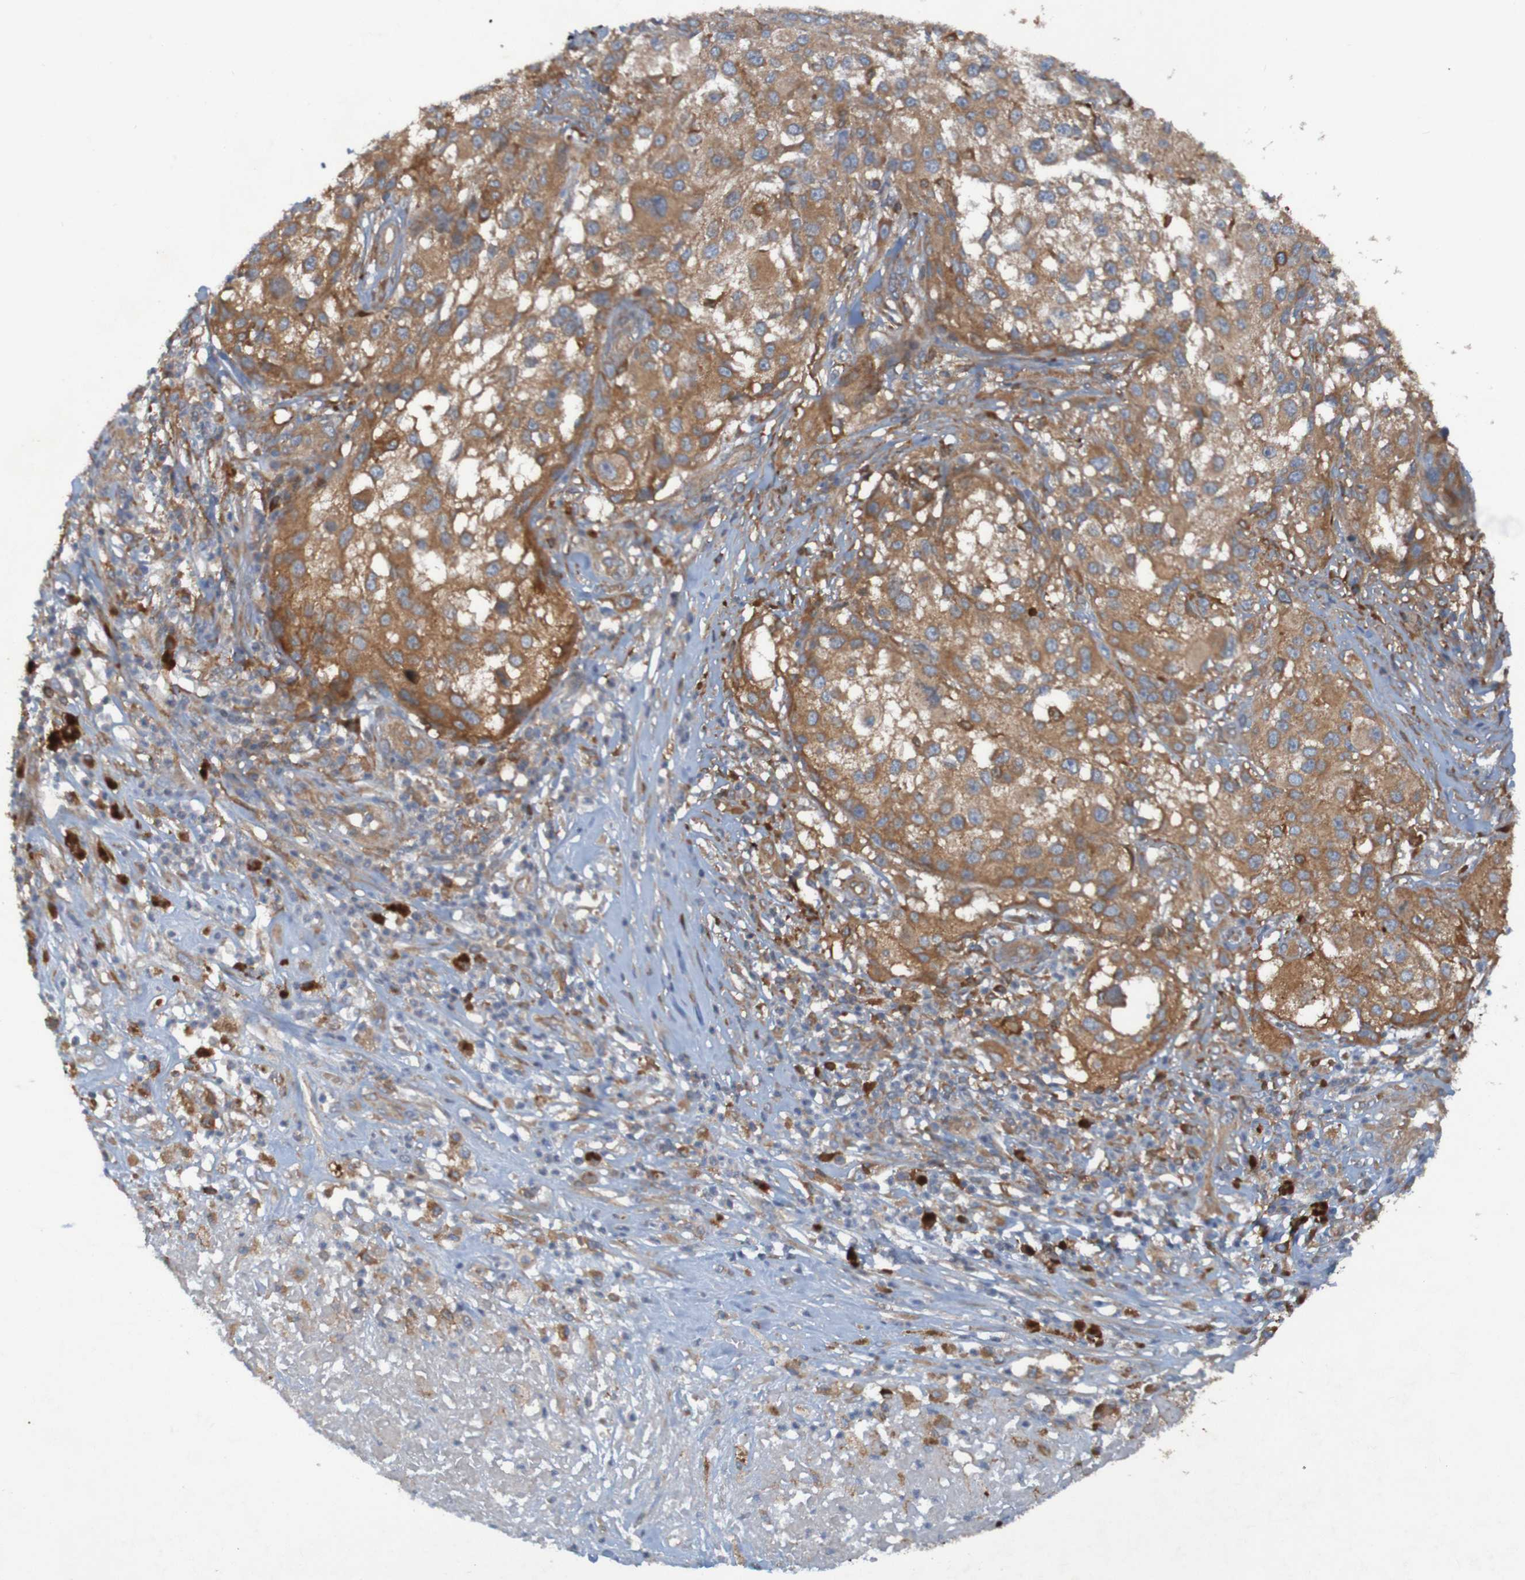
{"staining": {"intensity": "moderate", "quantity": ">75%", "location": "cytoplasmic/membranous"}, "tissue": "melanoma", "cell_type": "Tumor cells", "image_type": "cancer", "snomed": [{"axis": "morphology", "description": "Necrosis, NOS"}, {"axis": "morphology", "description": "Malignant melanoma, NOS"}, {"axis": "topography", "description": "Skin"}], "caption": "Immunohistochemistry (IHC) image of neoplastic tissue: human malignant melanoma stained using immunohistochemistry demonstrates medium levels of moderate protein expression localized specifically in the cytoplasmic/membranous of tumor cells, appearing as a cytoplasmic/membranous brown color.", "gene": "DNAJC4", "patient": {"sex": "female", "age": 87}}